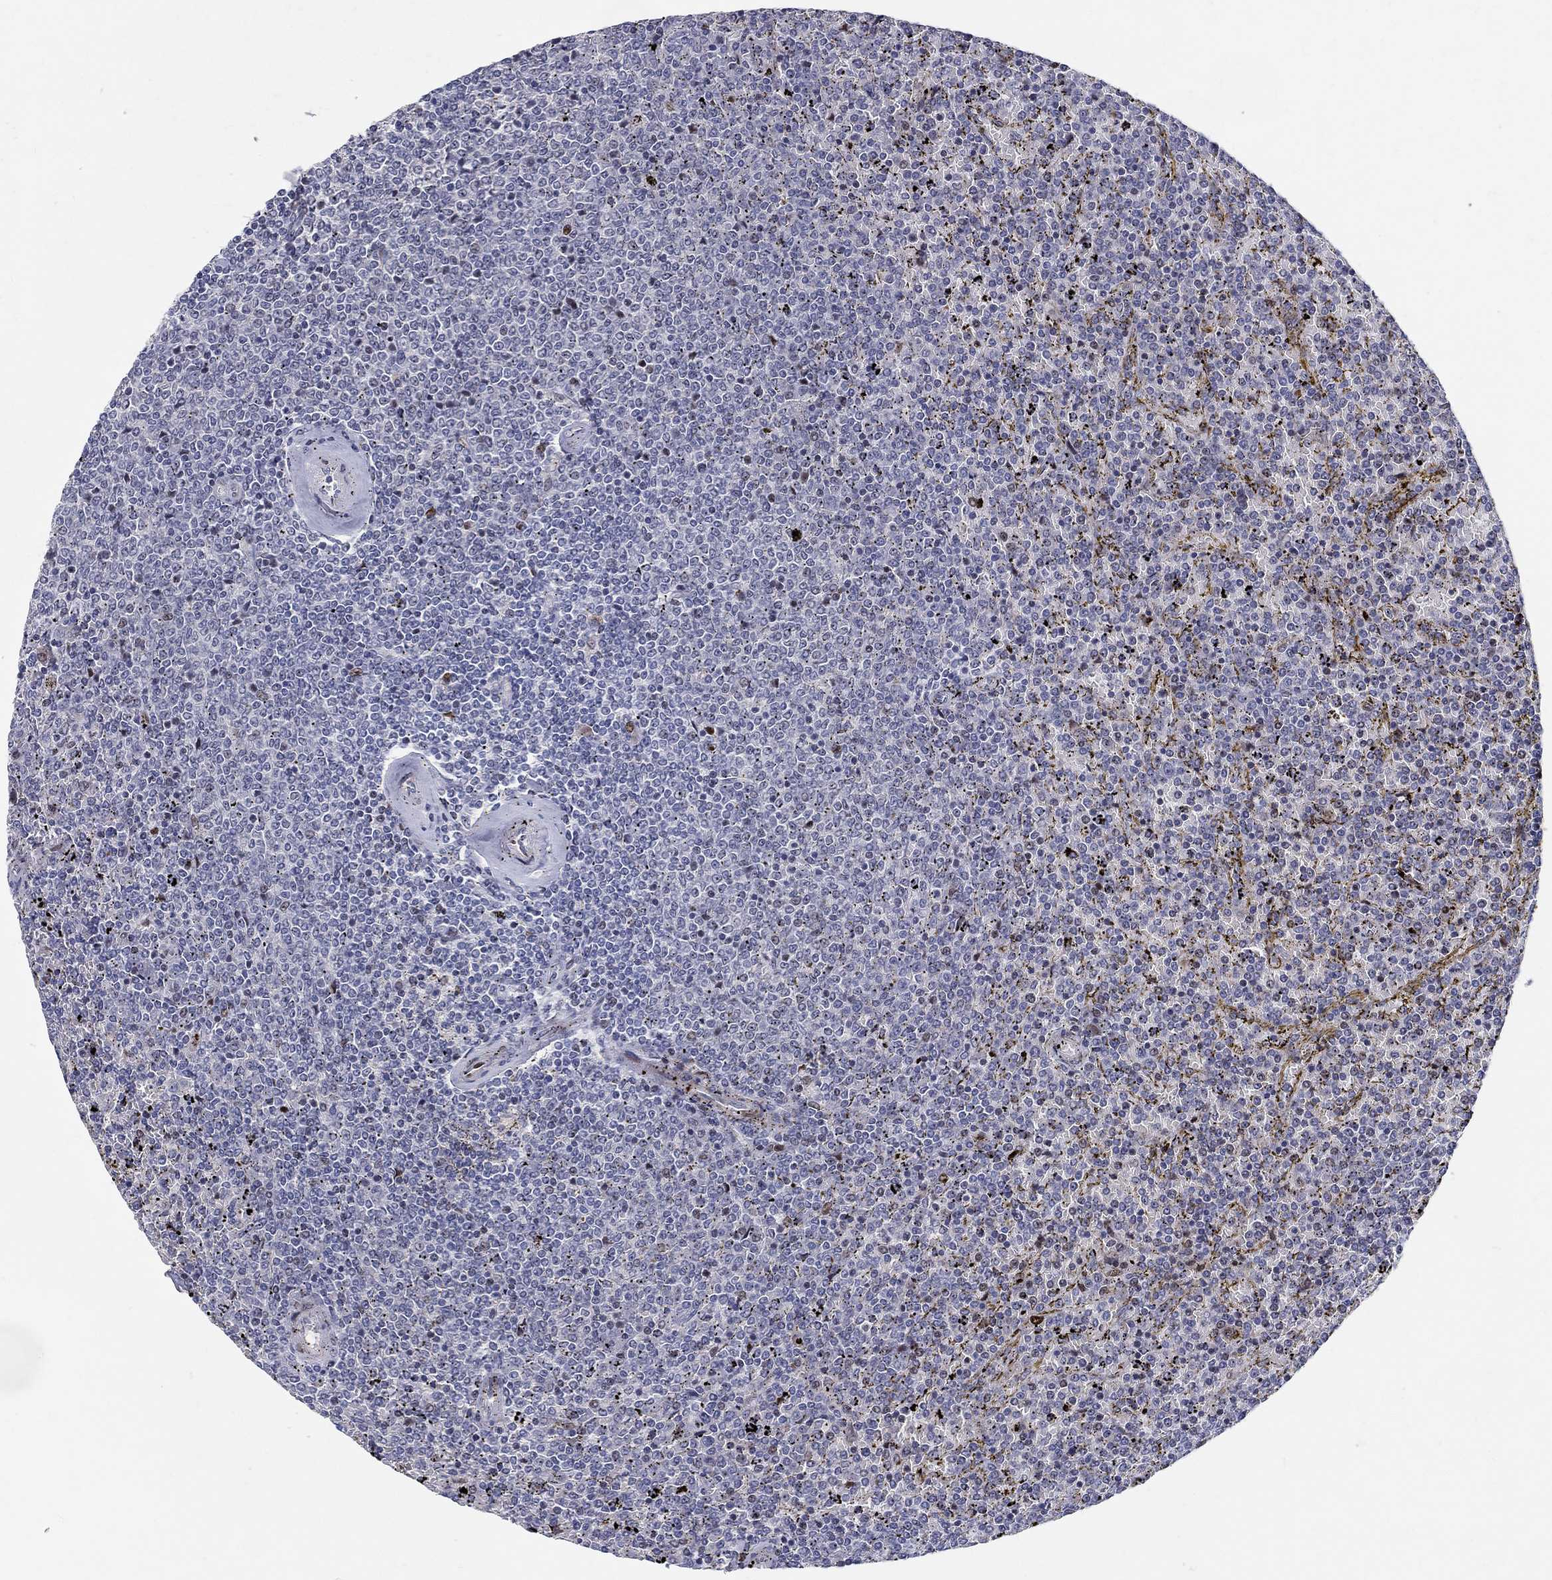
{"staining": {"intensity": "negative", "quantity": "none", "location": "none"}, "tissue": "lymphoma", "cell_type": "Tumor cells", "image_type": "cancer", "snomed": [{"axis": "morphology", "description": "Malignant lymphoma, non-Hodgkin's type, Low grade"}, {"axis": "topography", "description": "Spleen"}], "caption": "High power microscopy histopathology image of an immunohistochemistry histopathology image of lymphoma, revealing no significant positivity in tumor cells.", "gene": "RAPGEF5", "patient": {"sex": "female", "age": 77}}